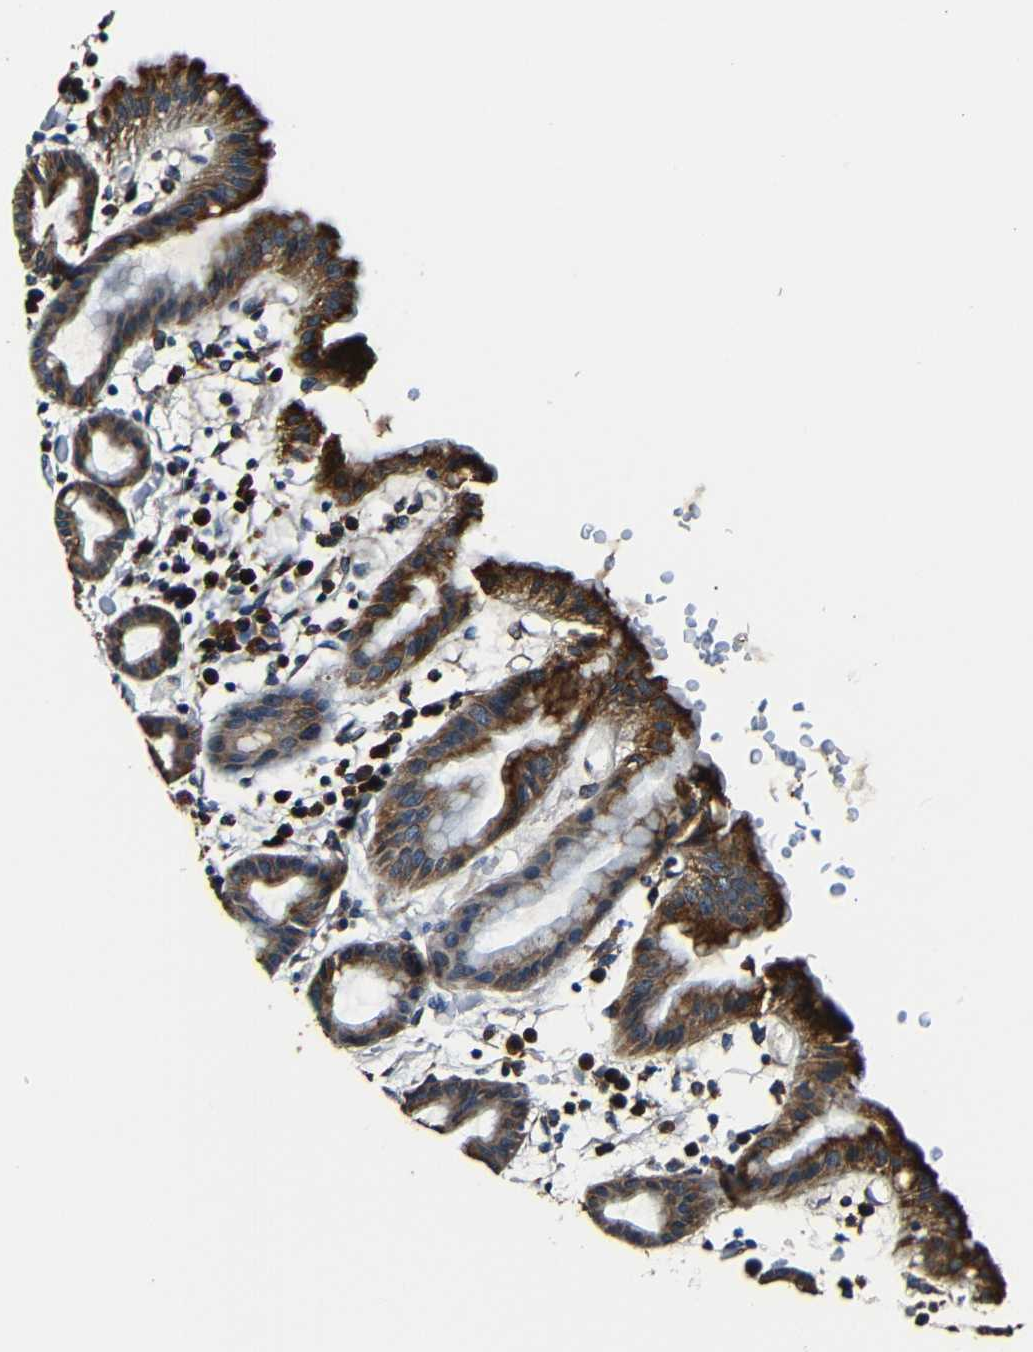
{"staining": {"intensity": "strong", "quantity": ">75%", "location": "cytoplasmic/membranous"}, "tissue": "stomach", "cell_type": "Glandular cells", "image_type": "normal", "snomed": [{"axis": "morphology", "description": "Normal tissue, NOS"}, {"axis": "topography", "description": "Stomach, upper"}], "caption": "The image shows staining of unremarkable stomach, revealing strong cytoplasmic/membranous protein positivity (brown color) within glandular cells.", "gene": "RRBP1", "patient": {"sex": "male", "age": 68}}